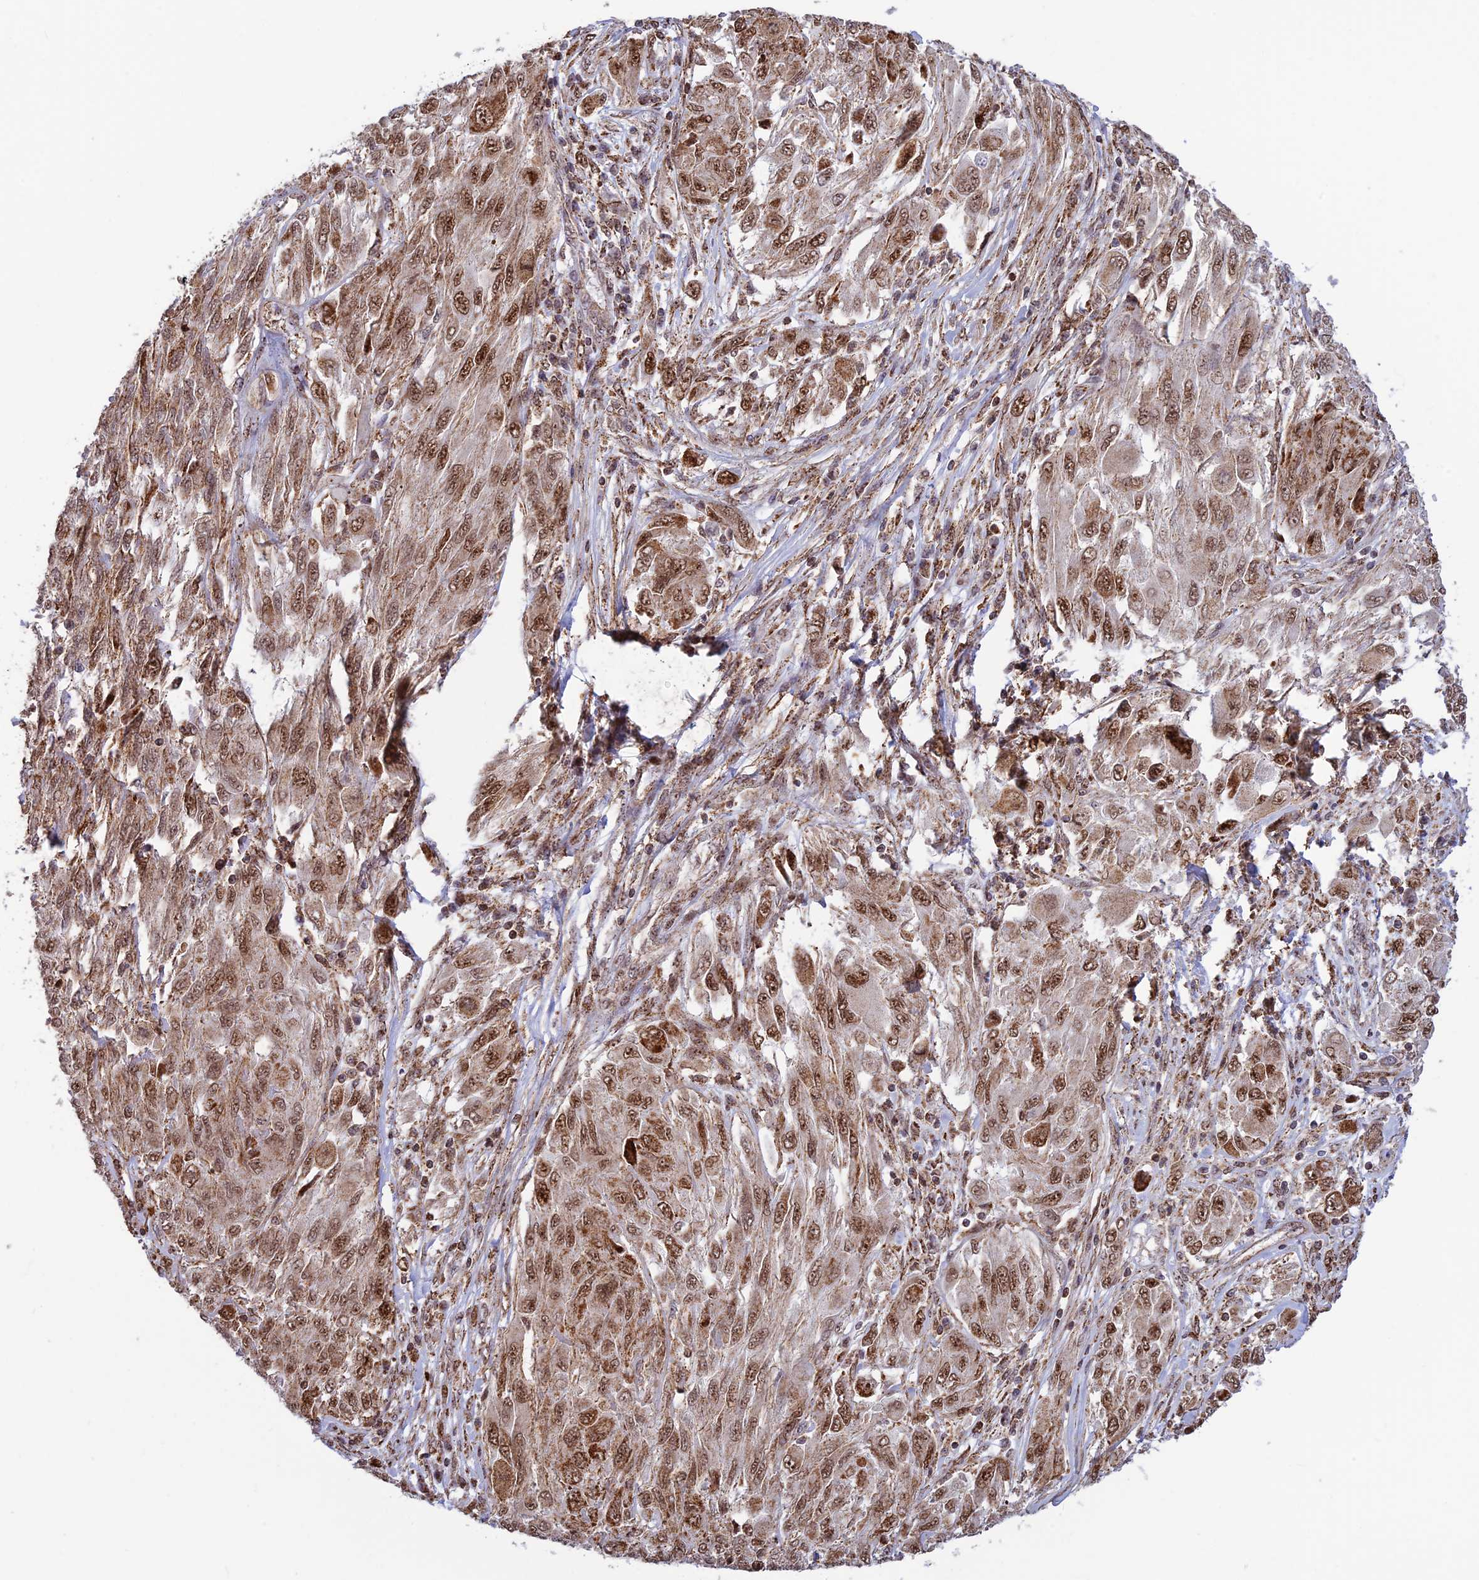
{"staining": {"intensity": "moderate", "quantity": ">75%", "location": "cytoplasmic/membranous,nuclear"}, "tissue": "melanoma", "cell_type": "Tumor cells", "image_type": "cancer", "snomed": [{"axis": "morphology", "description": "Malignant melanoma, NOS"}, {"axis": "topography", "description": "Skin"}], "caption": "Approximately >75% of tumor cells in human melanoma reveal moderate cytoplasmic/membranous and nuclear protein expression as visualized by brown immunohistochemical staining.", "gene": "POLR1G", "patient": {"sex": "female", "age": 91}}